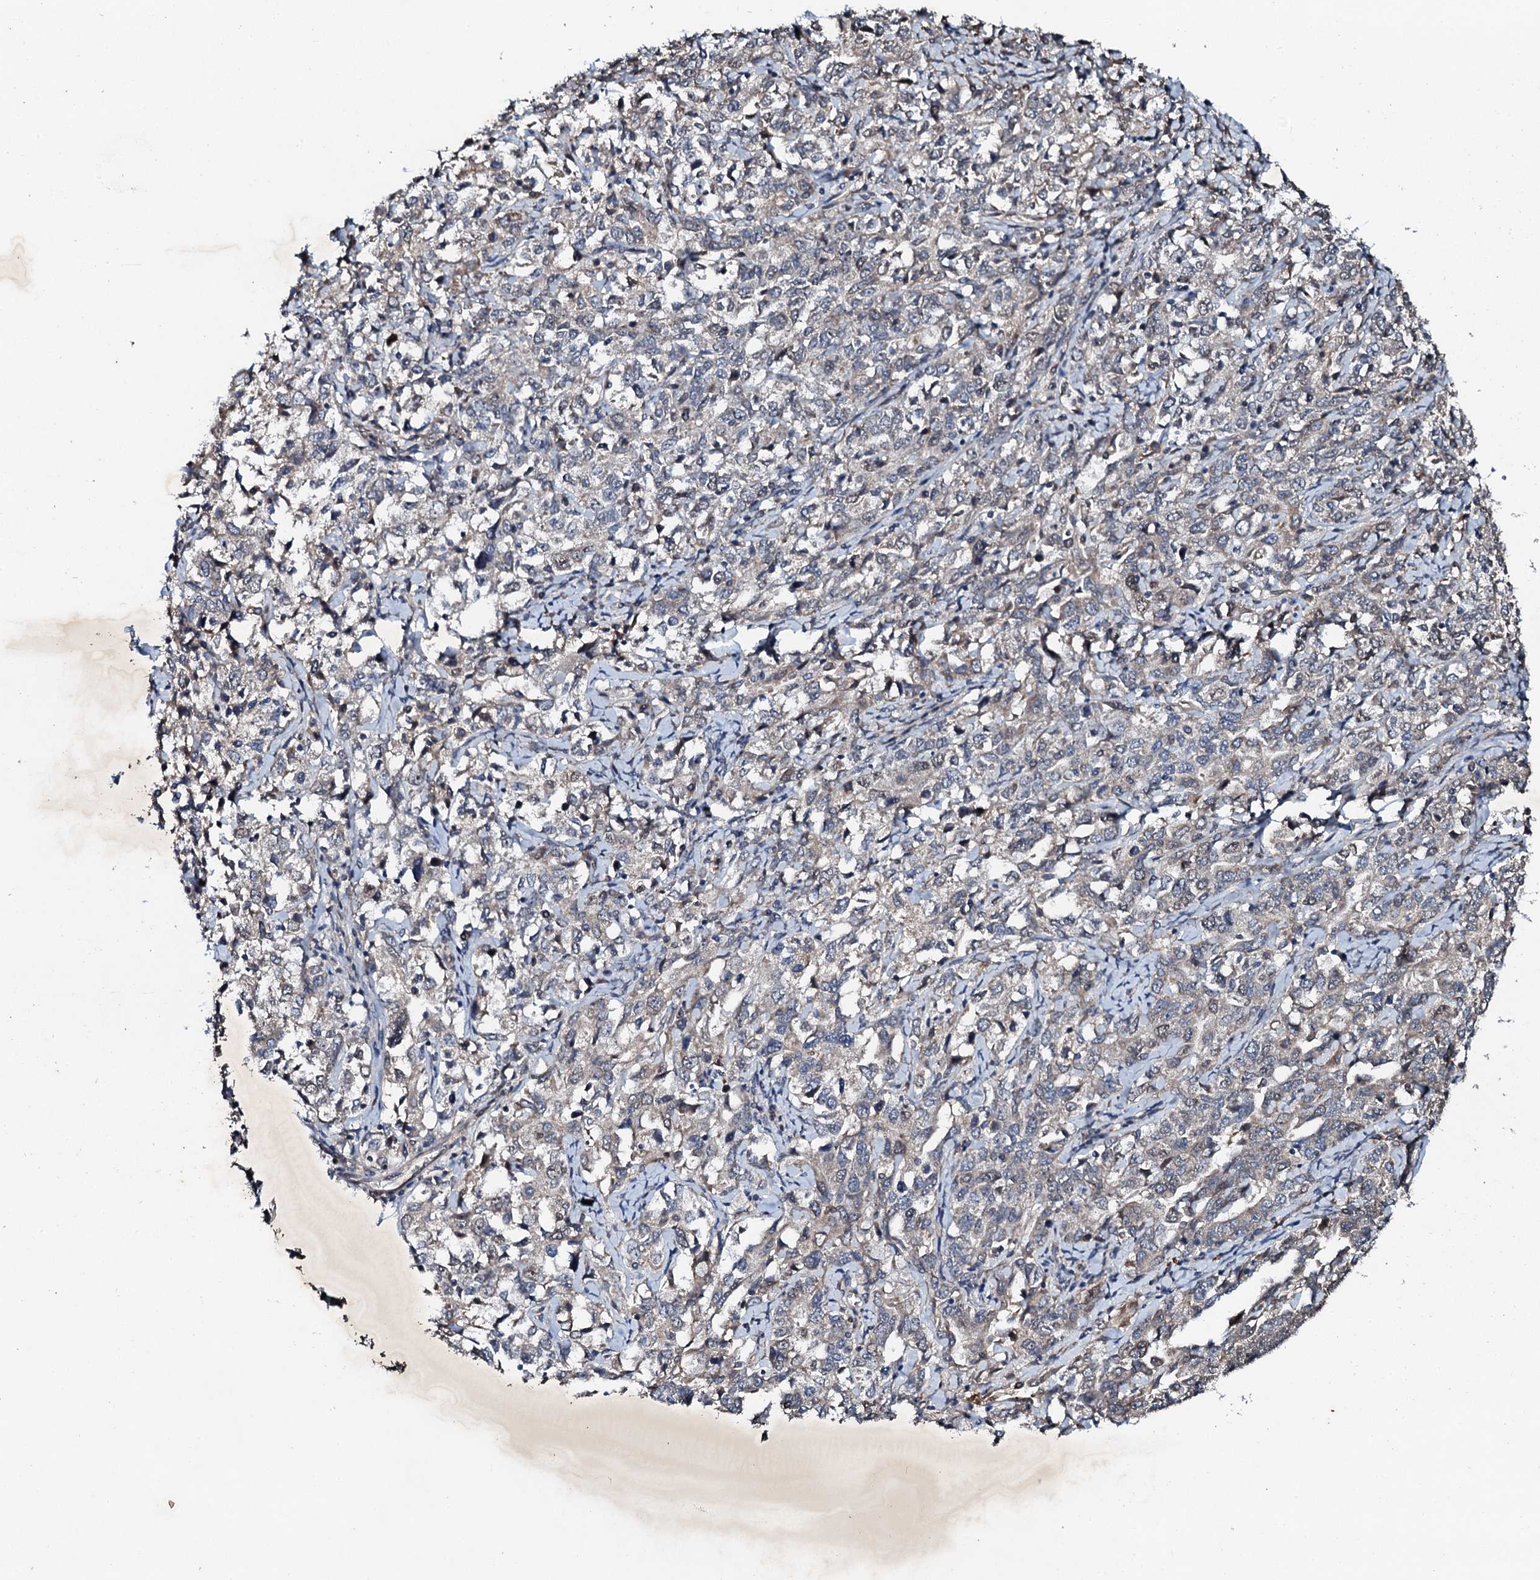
{"staining": {"intensity": "weak", "quantity": "<25%", "location": "cytoplasmic/membranous"}, "tissue": "ovarian cancer", "cell_type": "Tumor cells", "image_type": "cancer", "snomed": [{"axis": "morphology", "description": "Carcinoma, endometroid"}, {"axis": "topography", "description": "Ovary"}], "caption": "IHC photomicrograph of neoplastic tissue: ovarian cancer stained with DAB (3,3'-diaminobenzidine) displays no significant protein expression in tumor cells.", "gene": "ADAMTS10", "patient": {"sex": "female", "age": 62}}